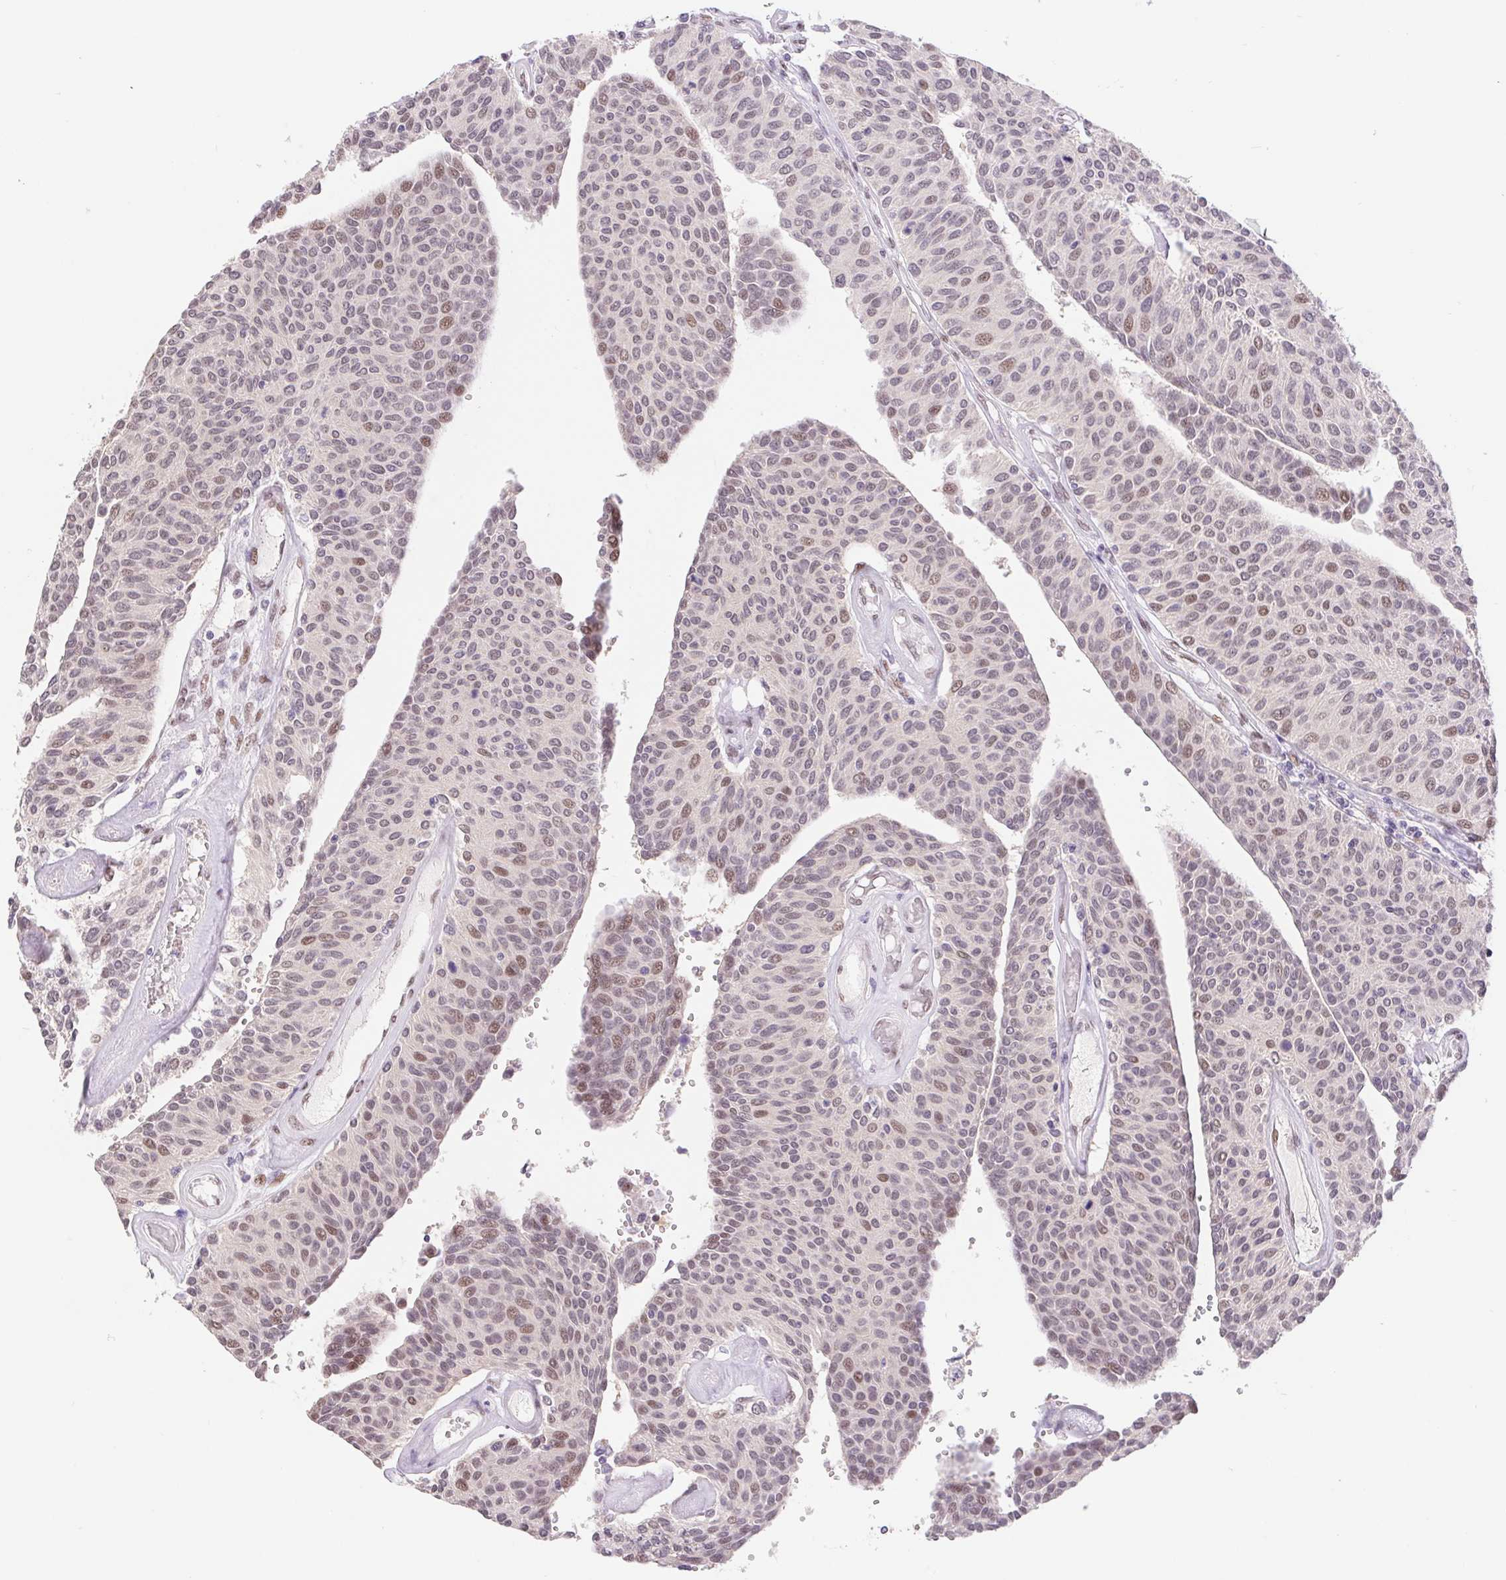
{"staining": {"intensity": "moderate", "quantity": "<25%", "location": "nuclear"}, "tissue": "urothelial cancer", "cell_type": "Tumor cells", "image_type": "cancer", "snomed": [{"axis": "morphology", "description": "Urothelial carcinoma, NOS"}, {"axis": "topography", "description": "Urinary bladder"}], "caption": "Immunohistochemistry (IHC) image of neoplastic tissue: human transitional cell carcinoma stained using immunohistochemistry (IHC) displays low levels of moderate protein expression localized specifically in the nuclear of tumor cells, appearing as a nuclear brown color.", "gene": "CAND1", "patient": {"sex": "male", "age": 55}}